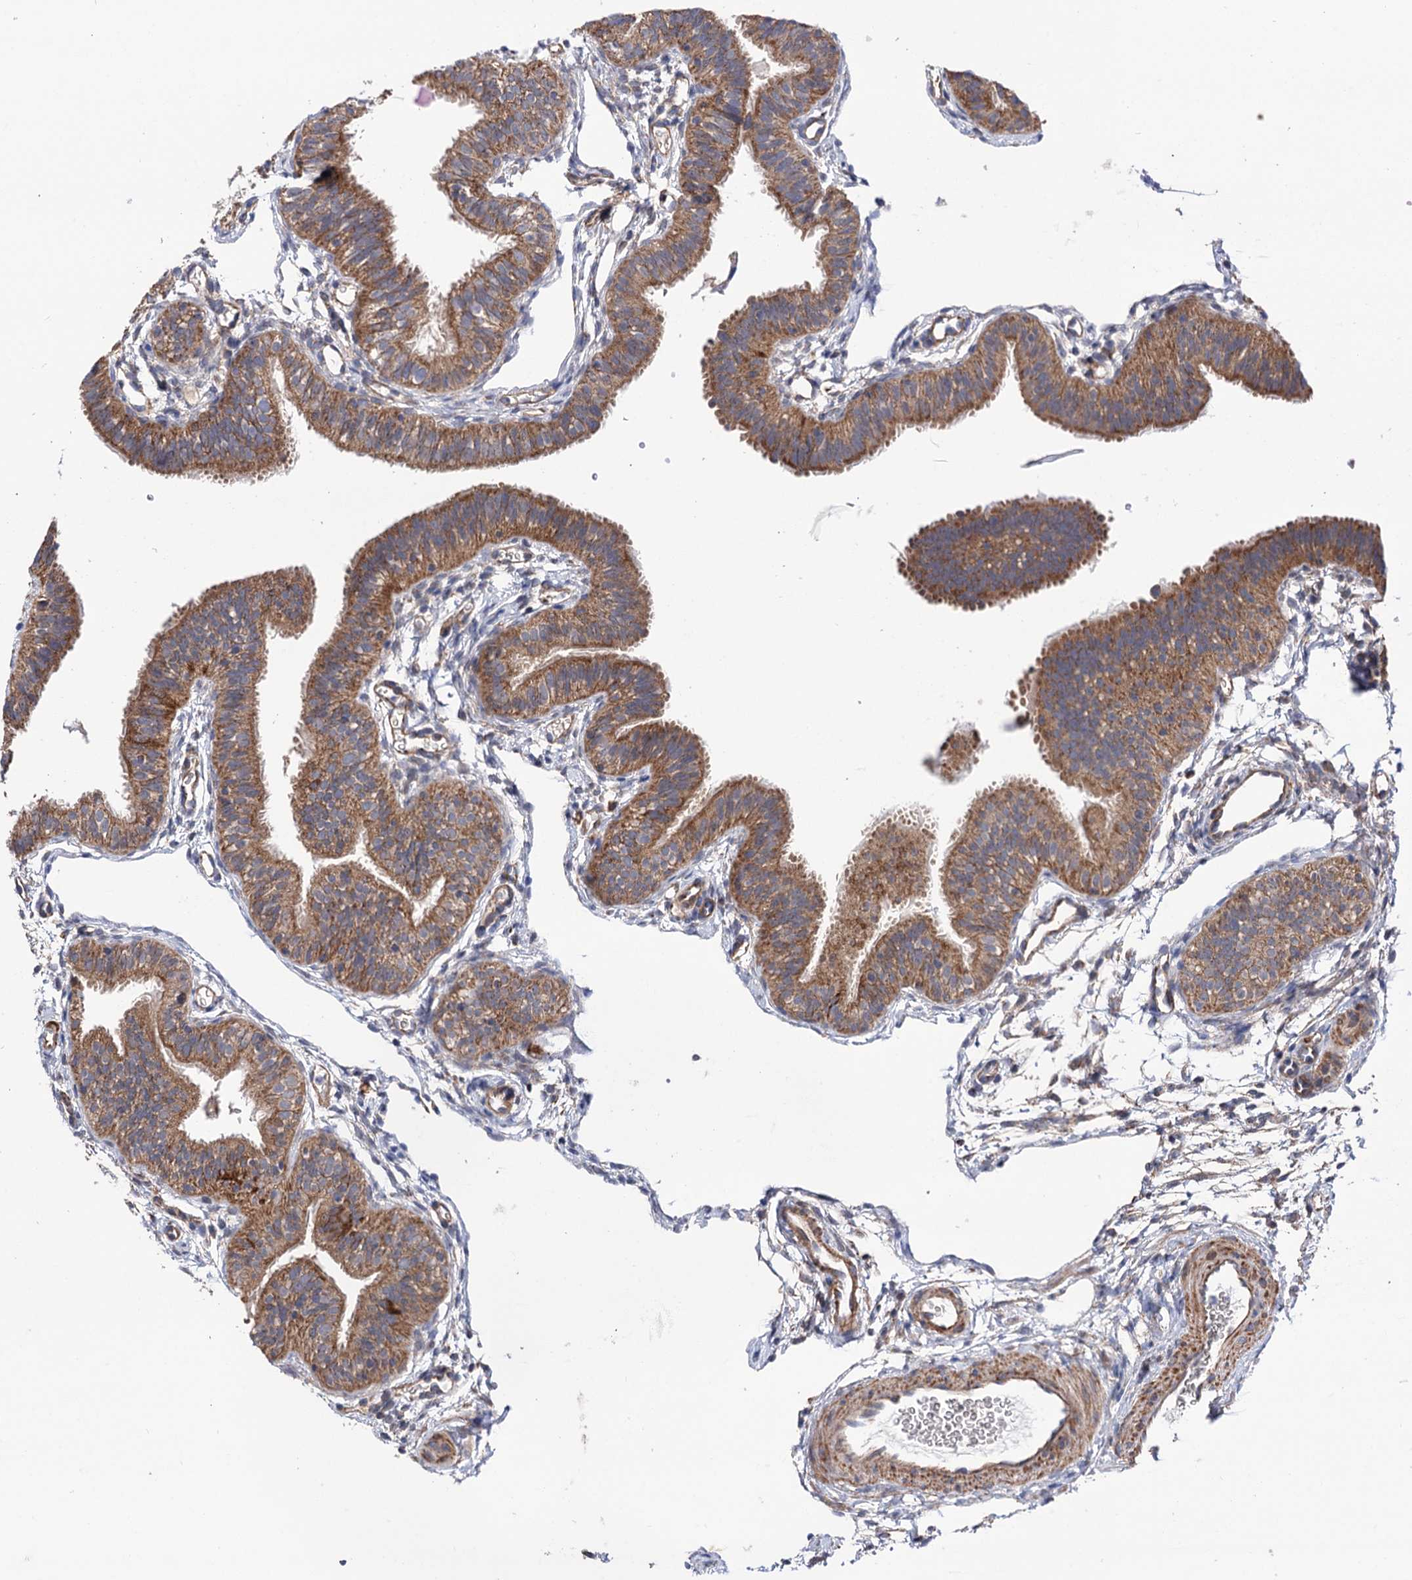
{"staining": {"intensity": "moderate", "quantity": ">75%", "location": "cytoplasmic/membranous"}, "tissue": "fallopian tube", "cell_type": "Glandular cells", "image_type": "normal", "snomed": [{"axis": "morphology", "description": "Normal tissue, NOS"}, {"axis": "topography", "description": "Fallopian tube"}], "caption": "This histopathology image reveals benign fallopian tube stained with immunohistochemistry to label a protein in brown. The cytoplasmic/membranous of glandular cells show moderate positivity for the protein. Nuclei are counter-stained blue.", "gene": "SUCLA2", "patient": {"sex": "female", "age": 35}}